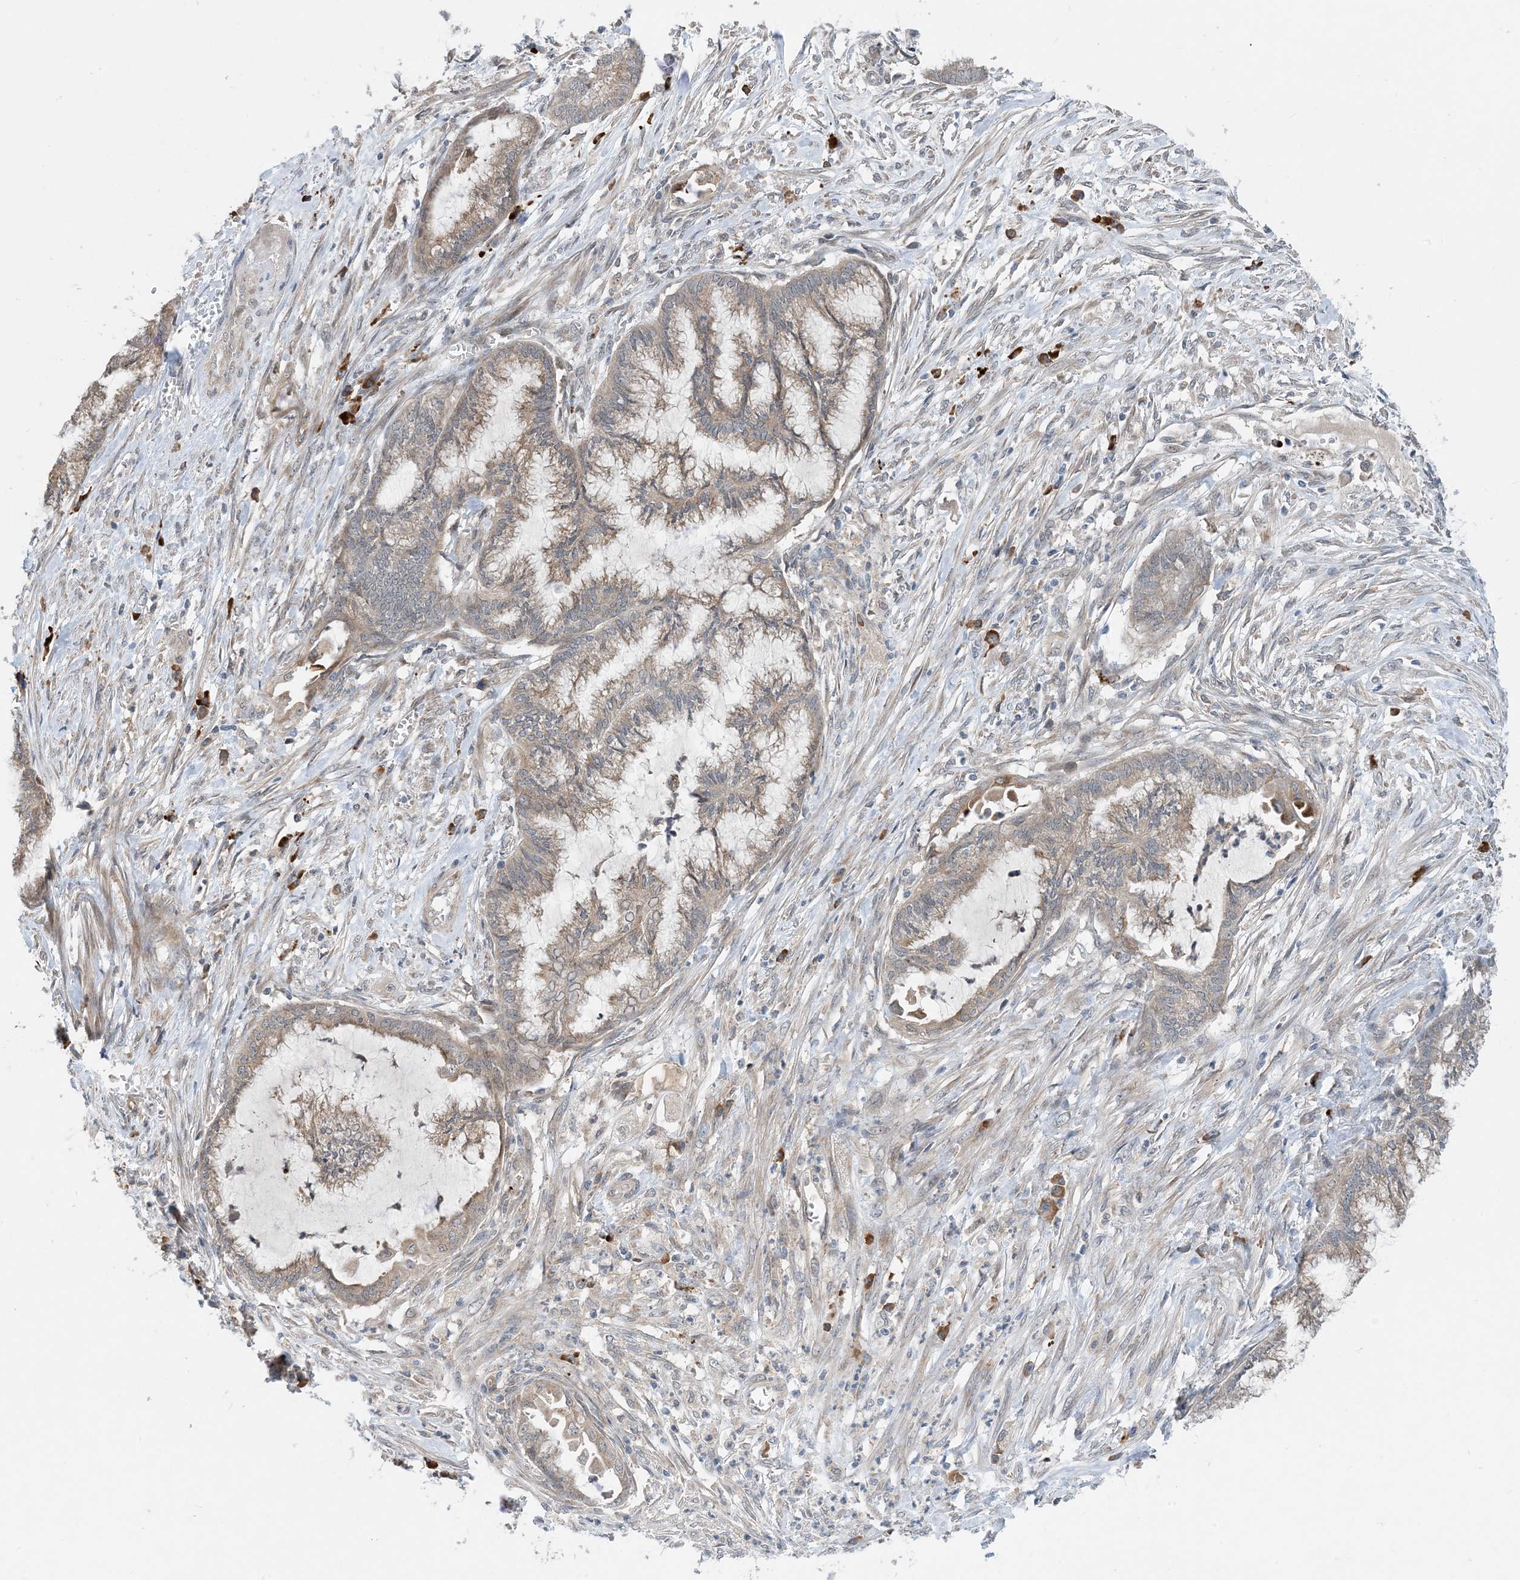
{"staining": {"intensity": "weak", "quantity": "25%-75%", "location": "cytoplasmic/membranous"}, "tissue": "endometrial cancer", "cell_type": "Tumor cells", "image_type": "cancer", "snomed": [{"axis": "morphology", "description": "Adenocarcinoma, NOS"}, {"axis": "topography", "description": "Endometrium"}], "caption": "IHC of human endometrial cancer (adenocarcinoma) reveals low levels of weak cytoplasmic/membranous positivity in about 25%-75% of tumor cells. (DAB (3,3'-diaminobenzidine) = brown stain, brightfield microscopy at high magnification).", "gene": "PHOSPHO2", "patient": {"sex": "female", "age": 86}}